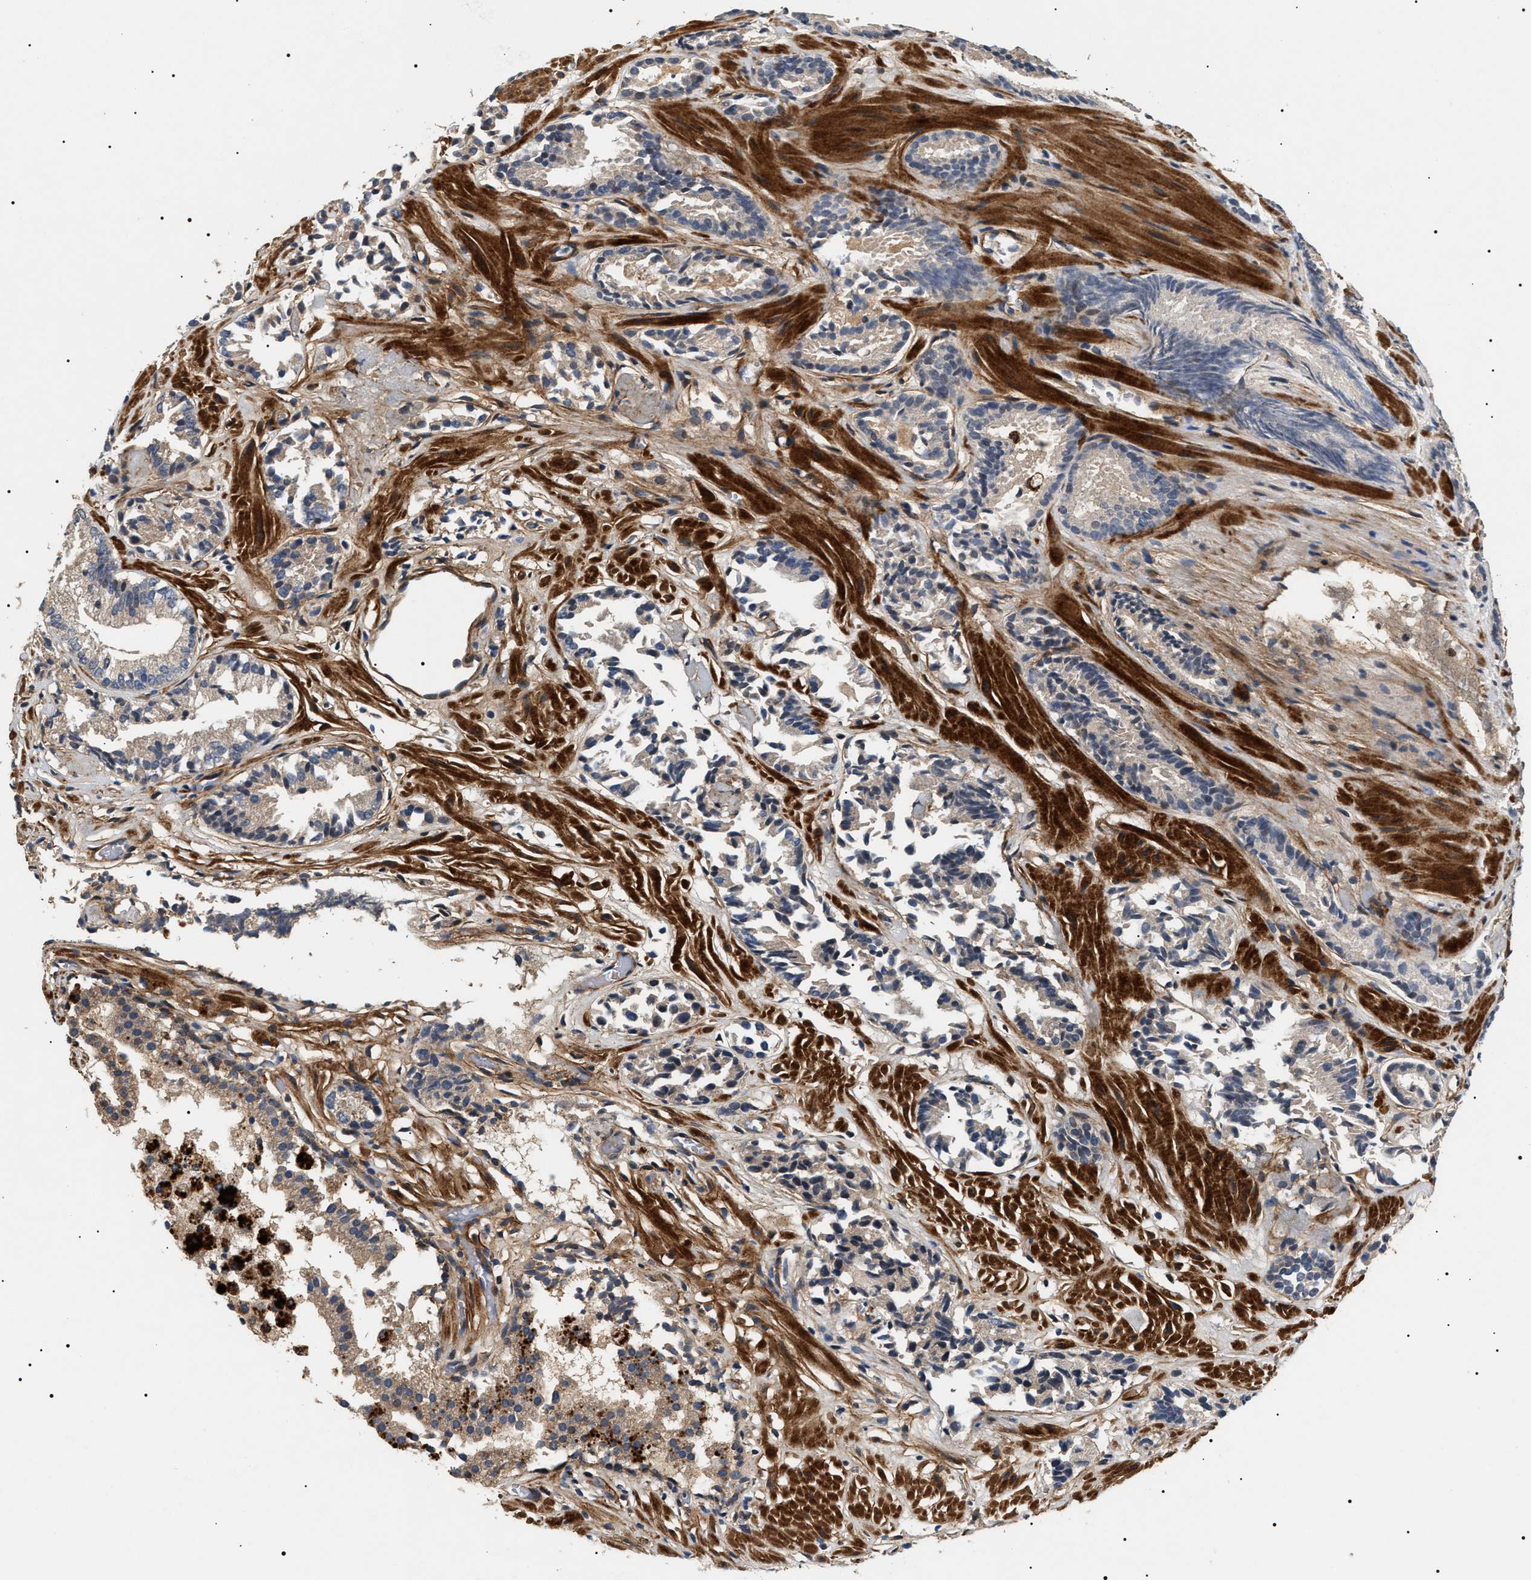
{"staining": {"intensity": "weak", "quantity": "<25%", "location": "cytoplasmic/membranous"}, "tissue": "prostate cancer", "cell_type": "Tumor cells", "image_type": "cancer", "snomed": [{"axis": "morphology", "description": "Adenocarcinoma, Low grade"}, {"axis": "topography", "description": "Prostate"}], "caption": "An immunohistochemistry photomicrograph of prostate cancer (adenocarcinoma (low-grade)) is shown. There is no staining in tumor cells of prostate cancer (adenocarcinoma (low-grade)).", "gene": "ZBTB26", "patient": {"sex": "male", "age": 51}}